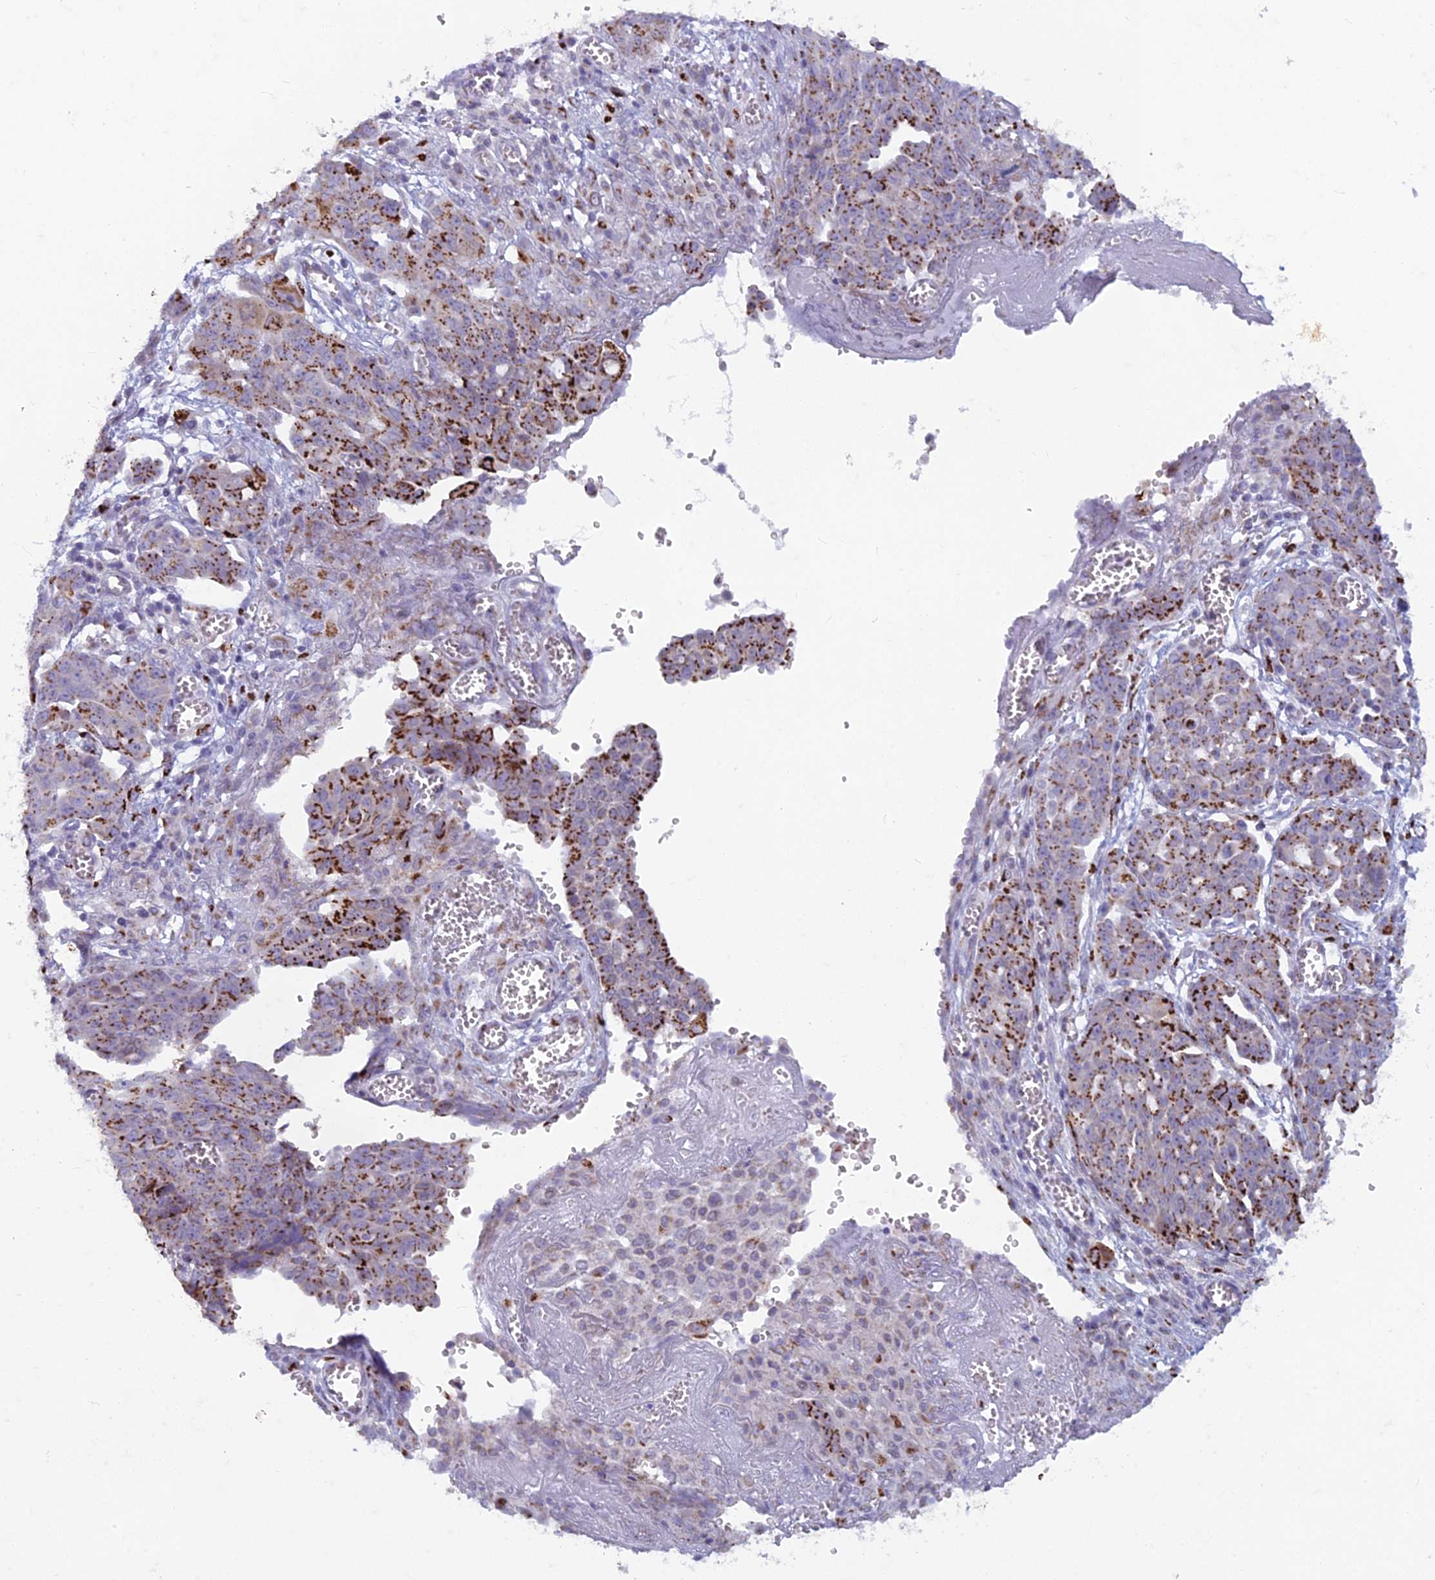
{"staining": {"intensity": "strong", "quantity": ">75%", "location": "cytoplasmic/membranous"}, "tissue": "ovarian cancer", "cell_type": "Tumor cells", "image_type": "cancer", "snomed": [{"axis": "morphology", "description": "Cystadenocarcinoma, serous, NOS"}, {"axis": "topography", "description": "Soft tissue"}, {"axis": "topography", "description": "Ovary"}], "caption": "Immunohistochemical staining of ovarian cancer (serous cystadenocarcinoma) shows high levels of strong cytoplasmic/membranous positivity in about >75% of tumor cells.", "gene": "FAM3C", "patient": {"sex": "female", "age": 57}}